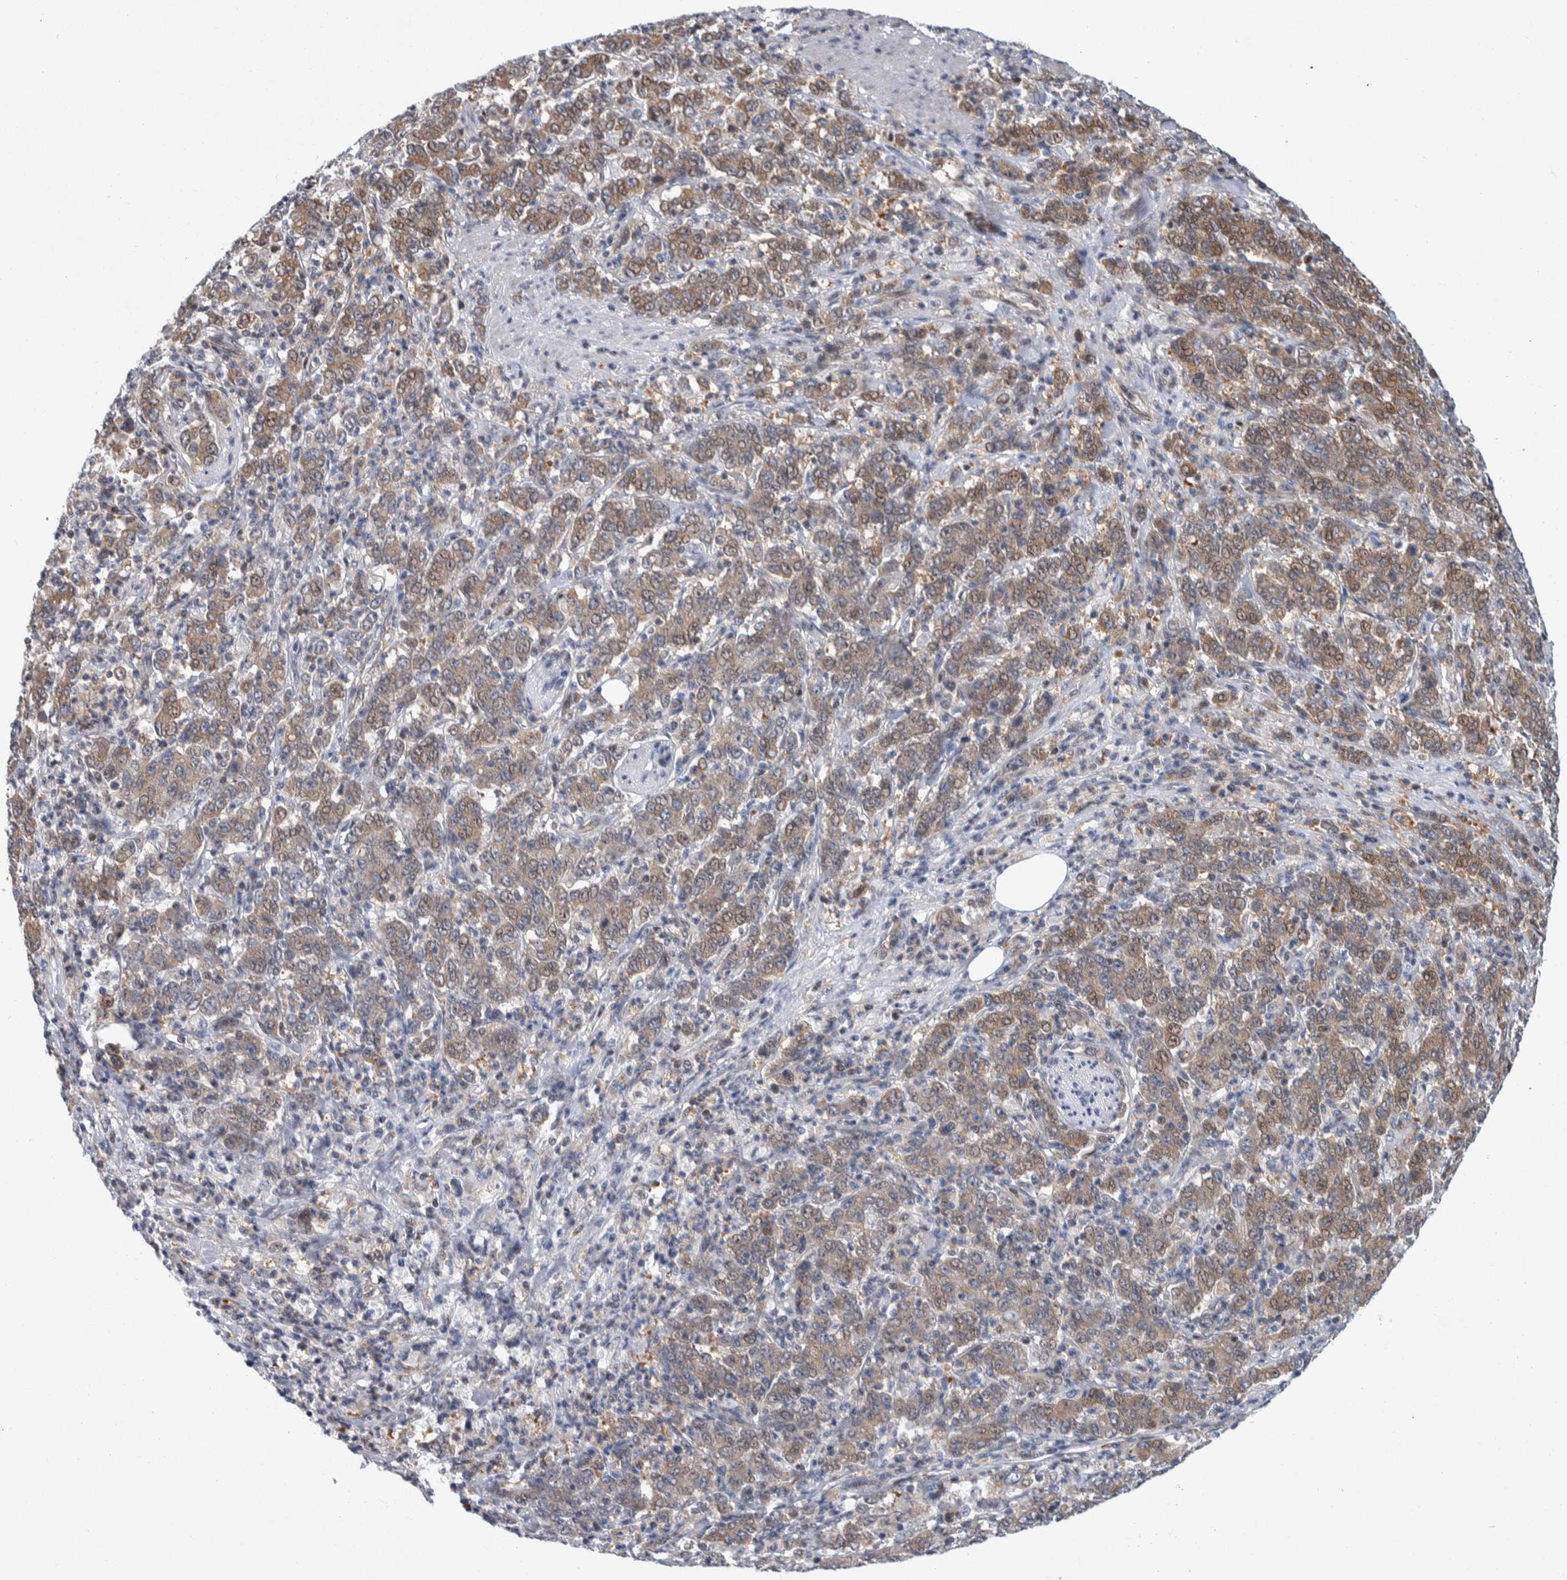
{"staining": {"intensity": "weak", "quantity": ">75%", "location": "cytoplasmic/membranous"}, "tissue": "stomach cancer", "cell_type": "Tumor cells", "image_type": "cancer", "snomed": [{"axis": "morphology", "description": "Adenocarcinoma, NOS"}, {"axis": "topography", "description": "Stomach, lower"}], "caption": "Weak cytoplasmic/membranous expression for a protein is present in about >75% of tumor cells of stomach cancer (adenocarcinoma) using IHC.", "gene": "PTPA", "patient": {"sex": "female", "age": 71}}